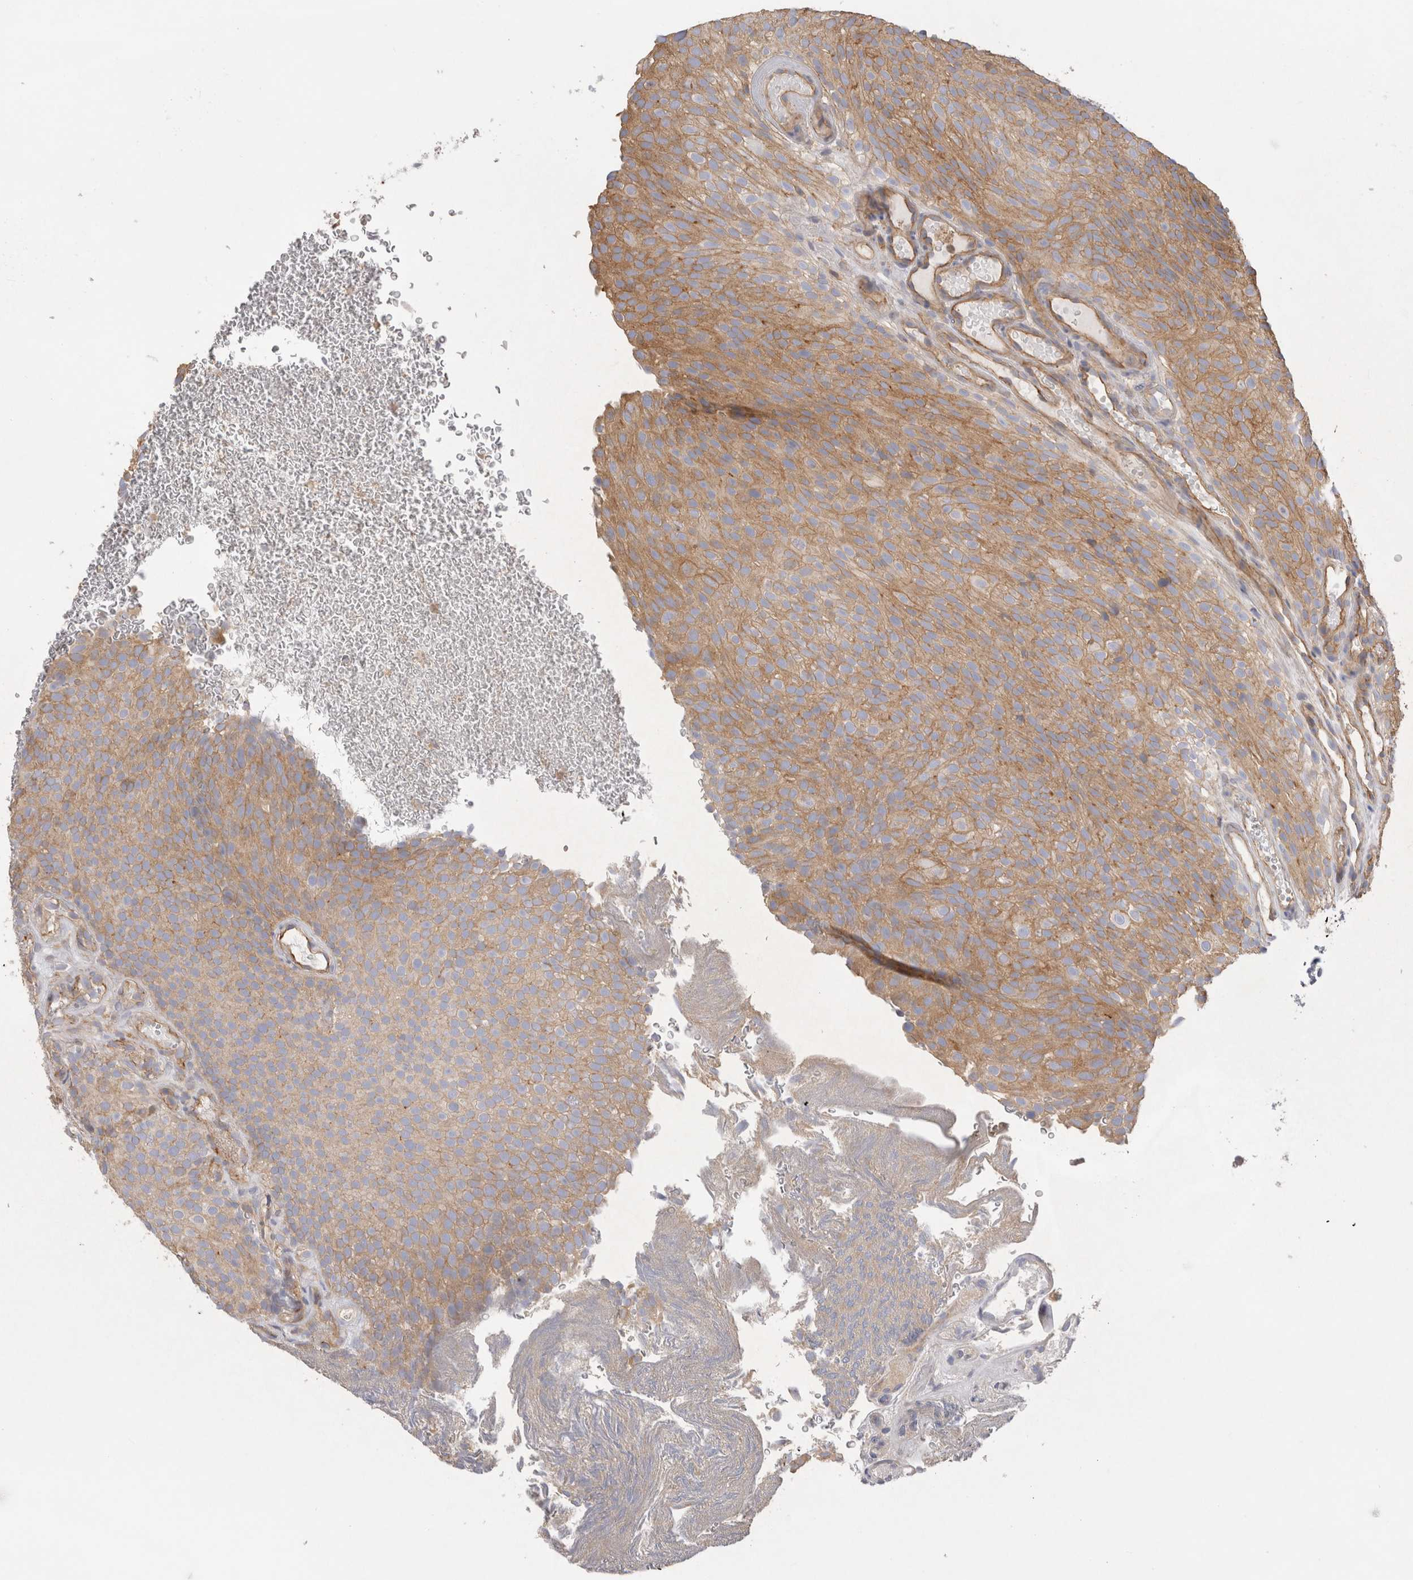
{"staining": {"intensity": "moderate", "quantity": ">75%", "location": "cytoplasmic/membranous"}, "tissue": "urothelial cancer", "cell_type": "Tumor cells", "image_type": "cancer", "snomed": [{"axis": "morphology", "description": "Urothelial carcinoma, Low grade"}, {"axis": "topography", "description": "Urinary bladder"}], "caption": "An image of human urothelial cancer stained for a protein shows moderate cytoplasmic/membranous brown staining in tumor cells.", "gene": "CHMP6", "patient": {"sex": "male", "age": 78}}